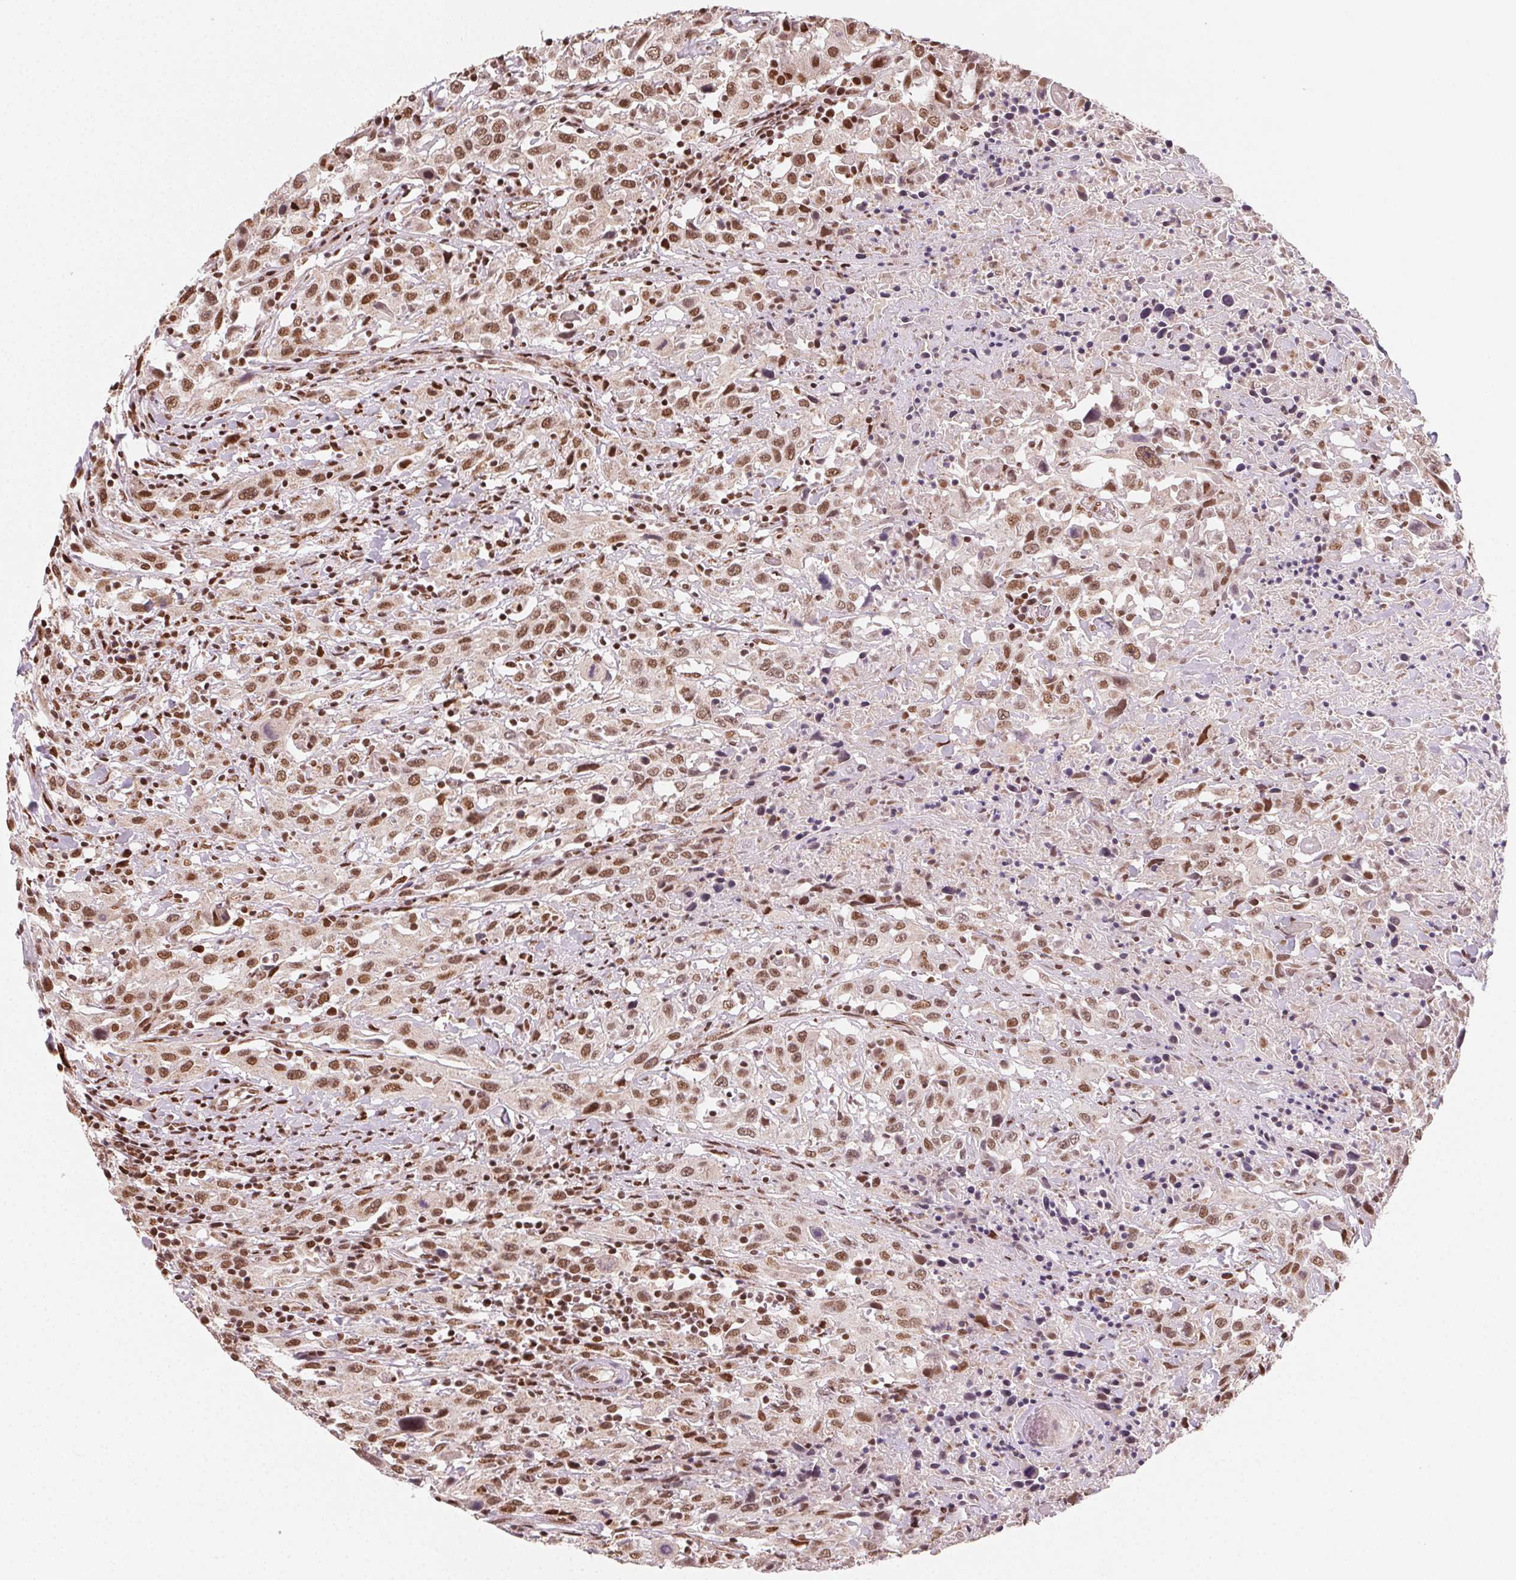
{"staining": {"intensity": "moderate", "quantity": ">75%", "location": "nuclear"}, "tissue": "urothelial cancer", "cell_type": "Tumor cells", "image_type": "cancer", "snomed": [{"axis": "morphology", "description": "Urothelial carcinoma, High grade"}, {"axis": "topography", "description": "Urinary bladder"}], "caption": "IHC histopathology image of urothelial carcinoma (high-grade) stained for a protein (brown), which shows medium levels of moderate nuclear positivity in about >75% of tumor cells.", "gene": "TOPORS", "patient": {"sex": "male", "age": 61}}